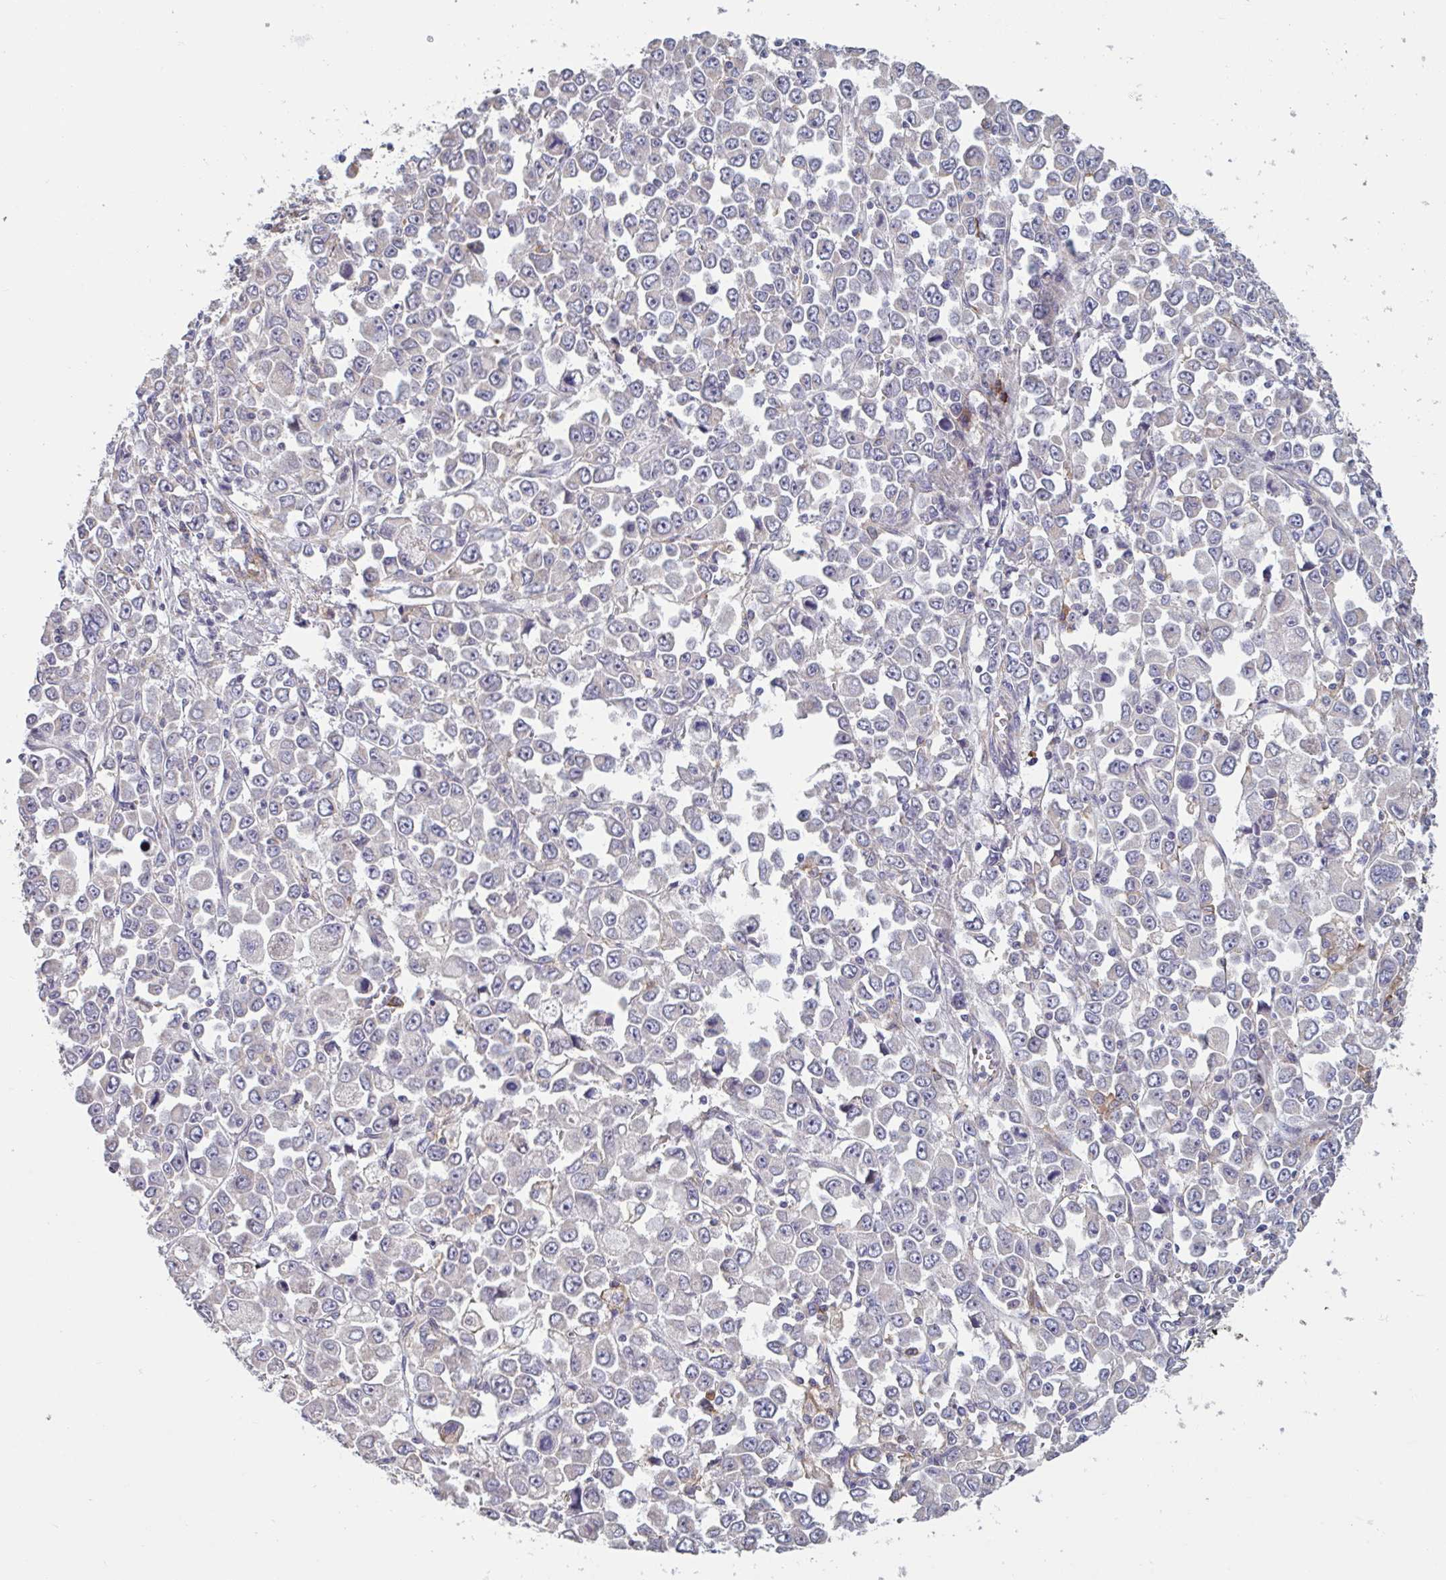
{"staining": {"intensity": "negative", "quantity": "none", "location": "none"}, "tissue": "stomach cancer", "cell_type": "Tumor cells", "image_type": "cancer", "snomed": [{"axis": "morphology", "description": "Adenocarcinoma, NOS"}, {"axis": "topography", "description": "Stomach, upper"}], "caption": "Immunohistochemistry histopathology image of neoplastic tissue: human stomach adenocarcinoma stained with DAB (3,3'-diaminobenzidine) reveals no significant protein staining in tumor cells.", "gene": "CD1E", "patient": {"sex": "male", "age": 70}}